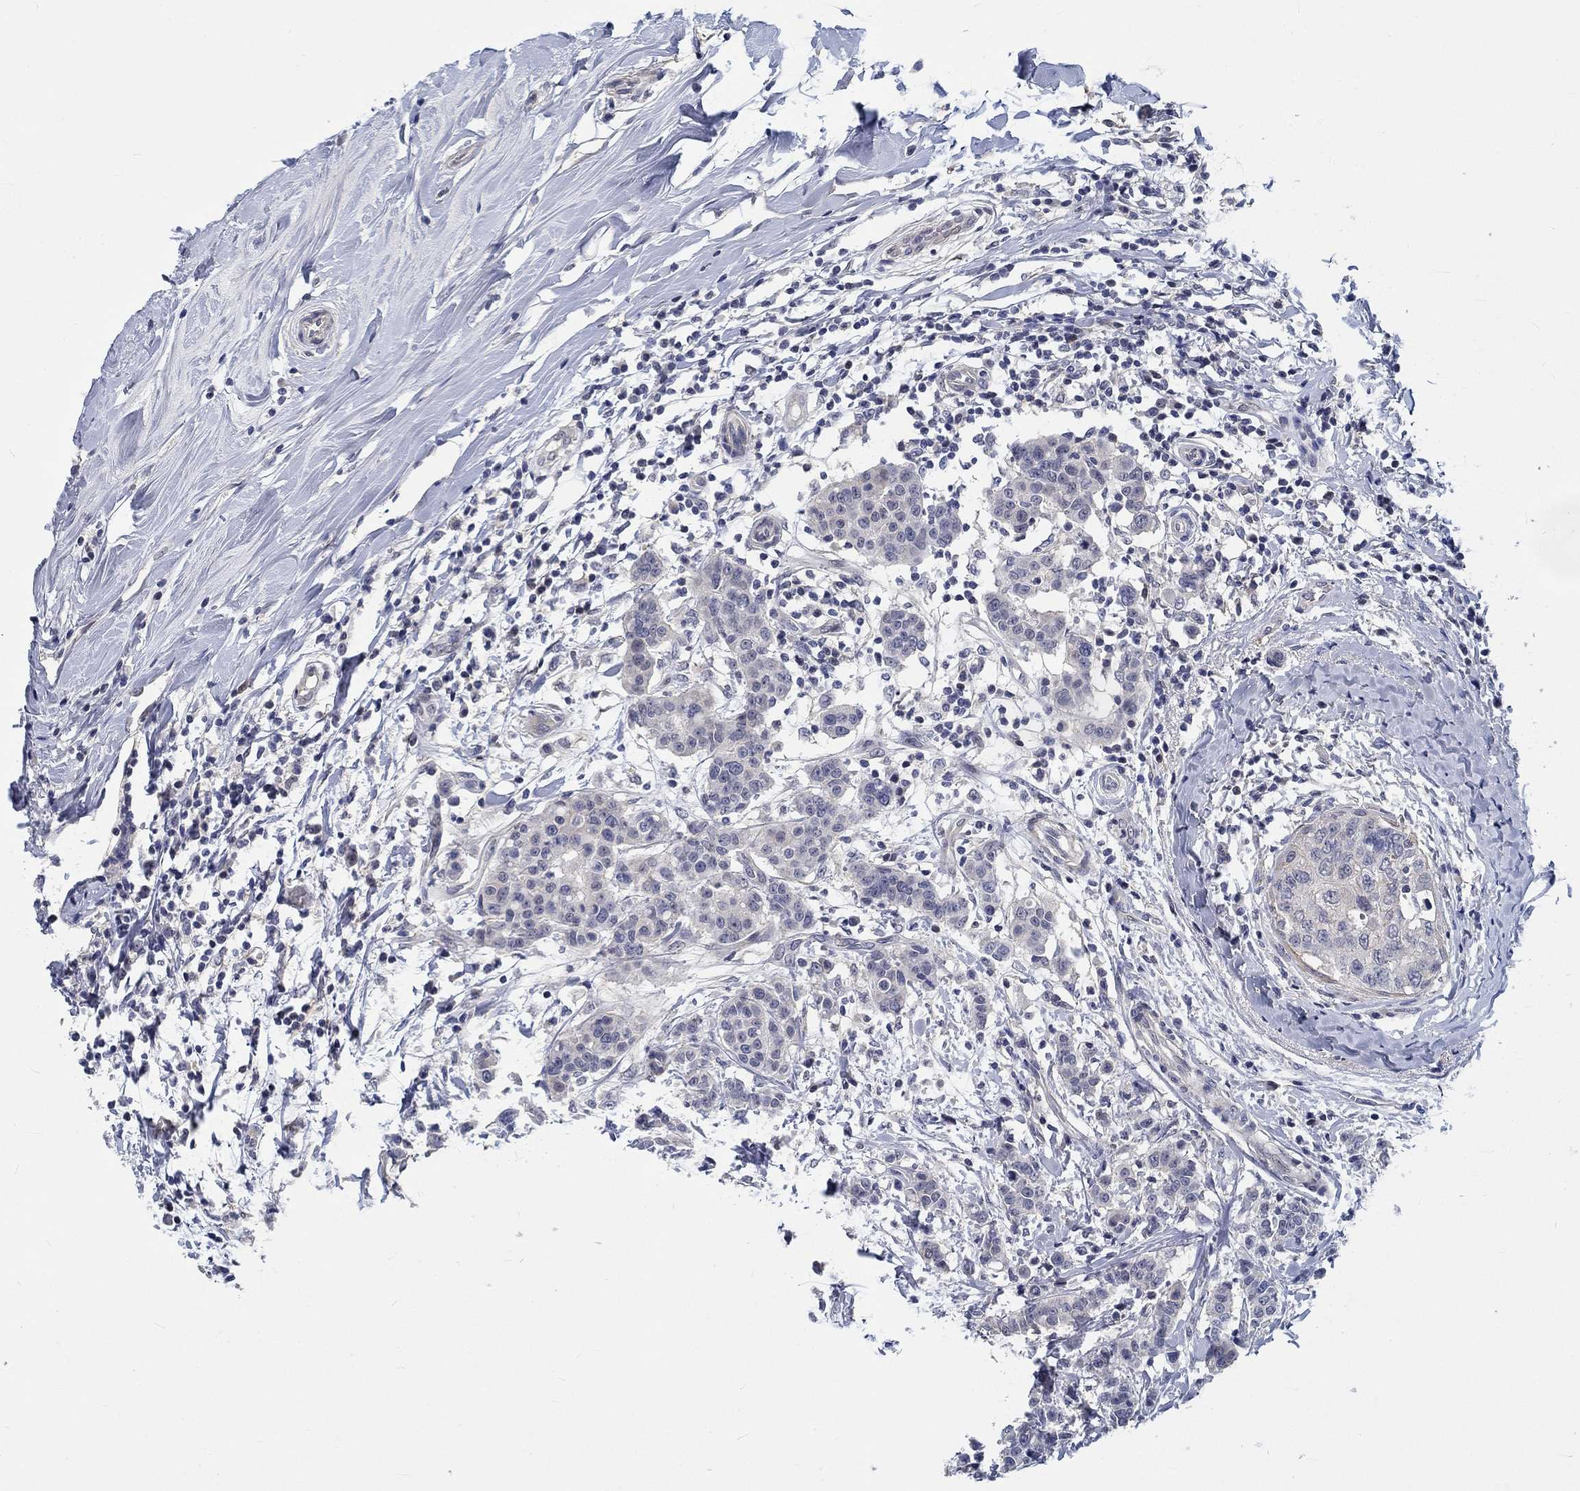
{"staining": {"intensity": "negative", "quantity": "none", "location": "none"}, "tissue": "breast cancer", "cell_type": "Tumor cells", "image_type": "cancer", "snomed": [{"axis": "morphology", "description": "Duct carcinoma"}, {"axis": "topography", "description": "Breast"}], "caption": "The photomicrograph displays no staining of tumor cells in breast cancer.", "gene": "MYBPC1", "patient": {"sex": "female", "age": 27}}